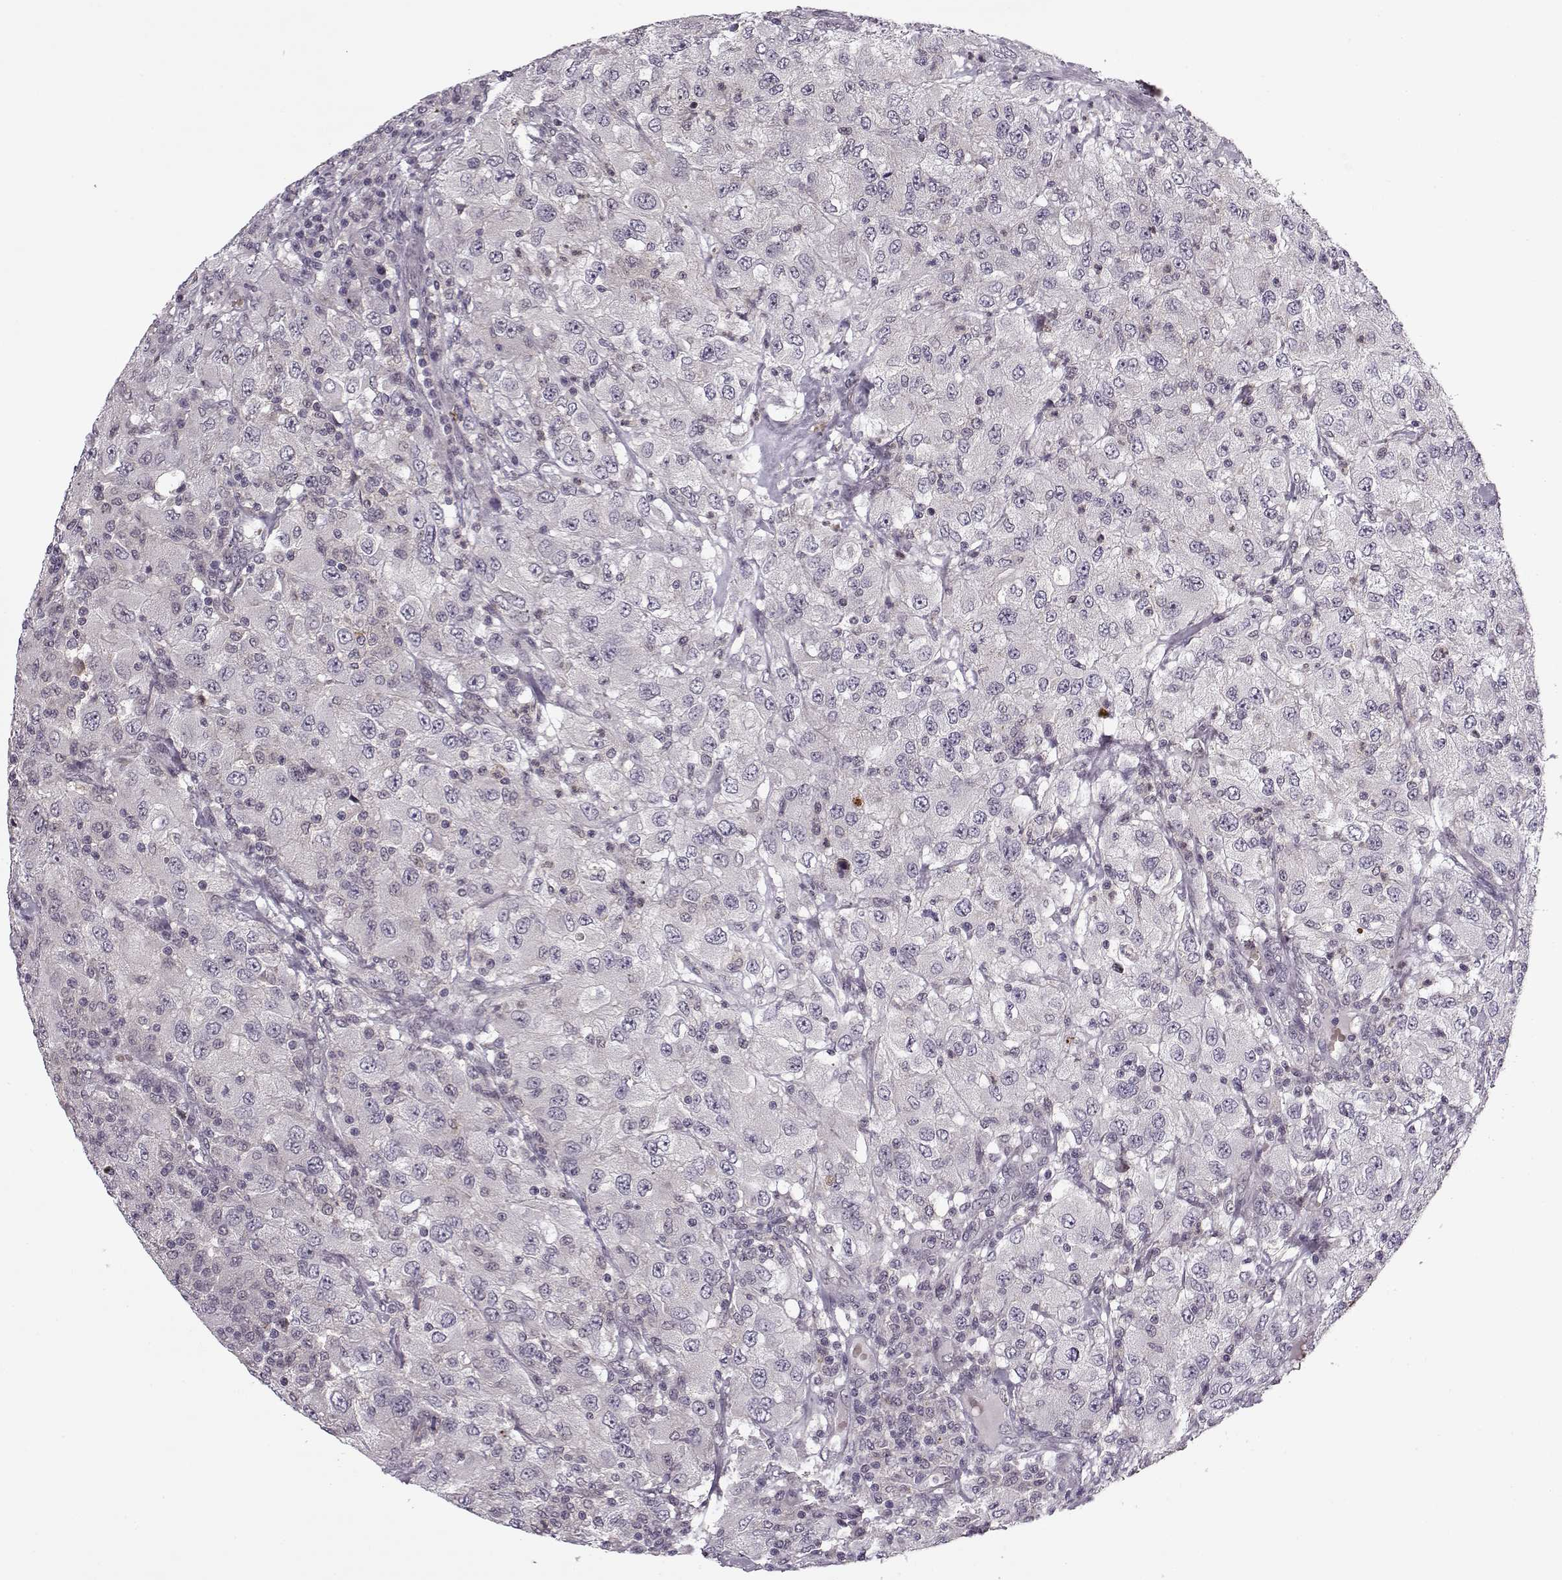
{"staining": {"intensity": "negative", "quantity": "none", "location": "none"}, "tissue": "renal cancer", "cell_type": "Tumor cells", "image_type": "cancer", "snomed": [{"axis": "morphology", "description": "Adenocarcinoma, NOS"}, {"axis": "topography", "description": "Kidney"}], "caption": "IHC of adenocarcinoma (renal) demonstrates no expression in tumor cells.", "gene": "DENND4B", "patient": {"sex": "female", "age": 67}}